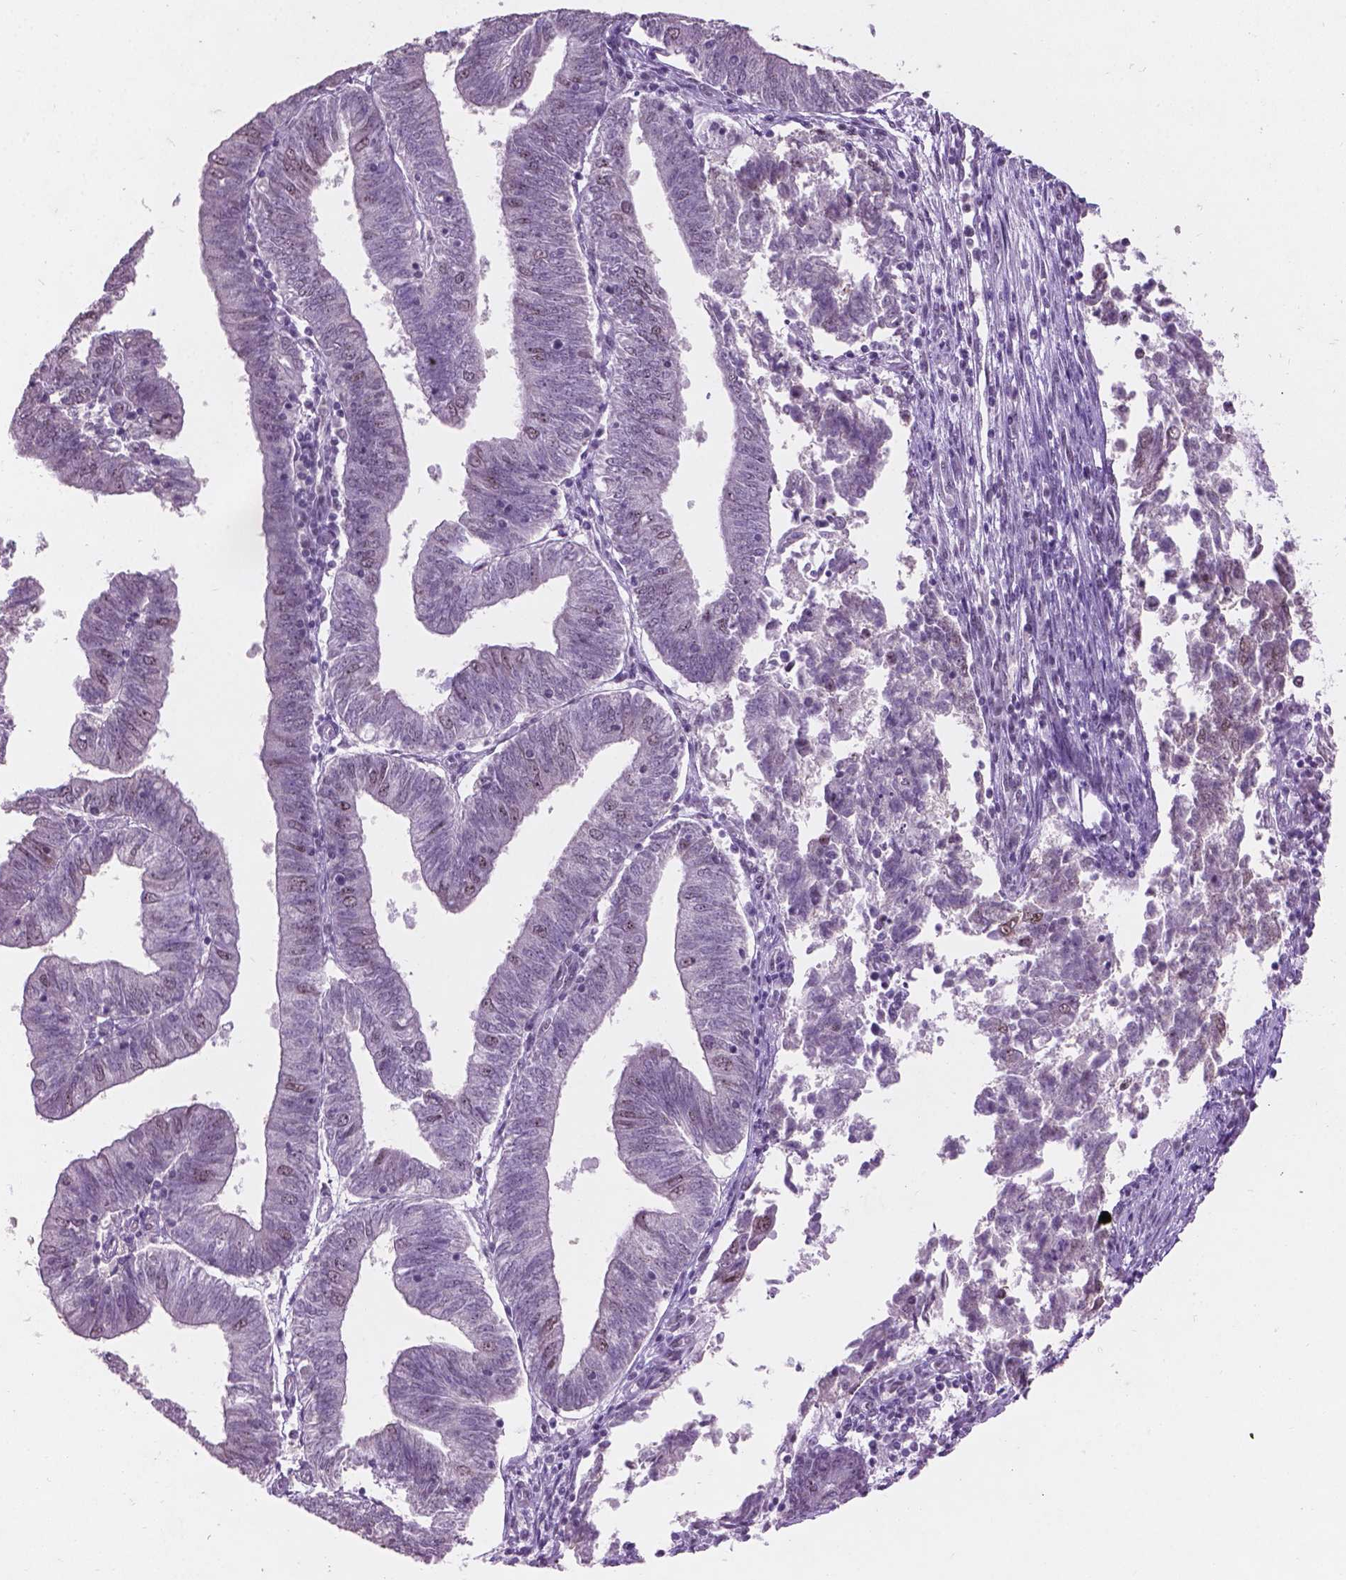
{"staining": {"intensity": "weak", "quantity": "<25%", "location": "nuclear"}, "tissue": "endometrial cancer", "cell_type": "Tumor cells", "image_type": "cancer", "snomed": [{"axis": "morphology", "description": "Adenocarcinoma, NOS"}, {"axis": "topography", "description": "Endometrium"}], "caption": "This photomicrograph is of endometrial cancer (adenocarcinoma) stained with IHC to label a protein in brown with the nuclei are counter-stained blue. There is no expression in tumor cells. (DAB immunohistochemistry (IHC) visualized using brightfield microscopy, high magnification).", "gene": "COIL", "patient": {"sex": "female", "age": 82}}